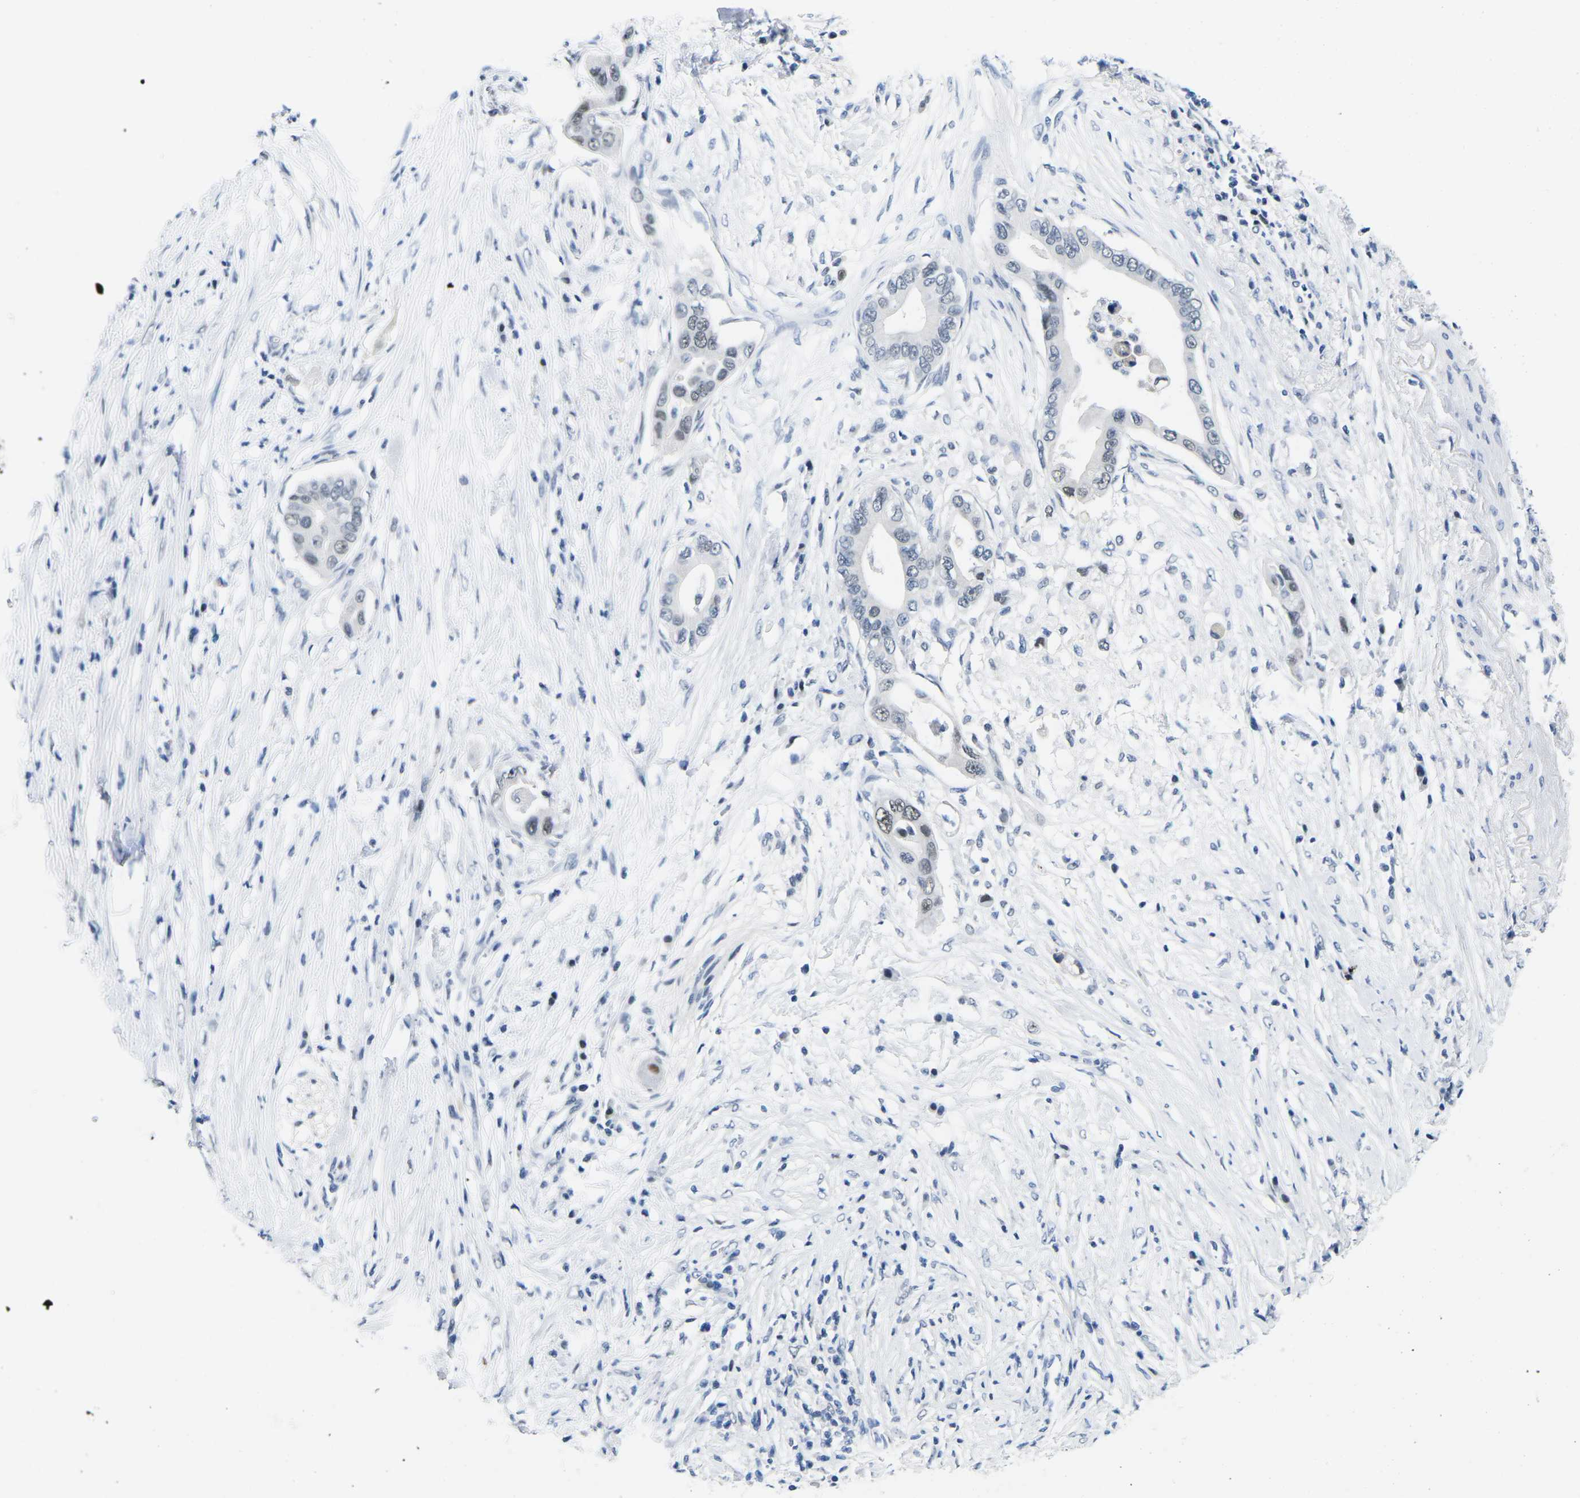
{"staining": {"intensity": "negative", "quantity": "none", "location": "none"}, "tissue": "pancreatic cancer", "cell_type": "Tumor cells", "image_type": "cancer", "snomed": [{"axis": "morphology", "description": "Adenocarcinoma, NOS"}, {"axis": "topography", "description": "Pancreas"}], "caption": "There is no significant expression in tumor cells of pancreatic cancer.", "gene": "UBA7", "patient": {"sex": "male", "age": 77}}